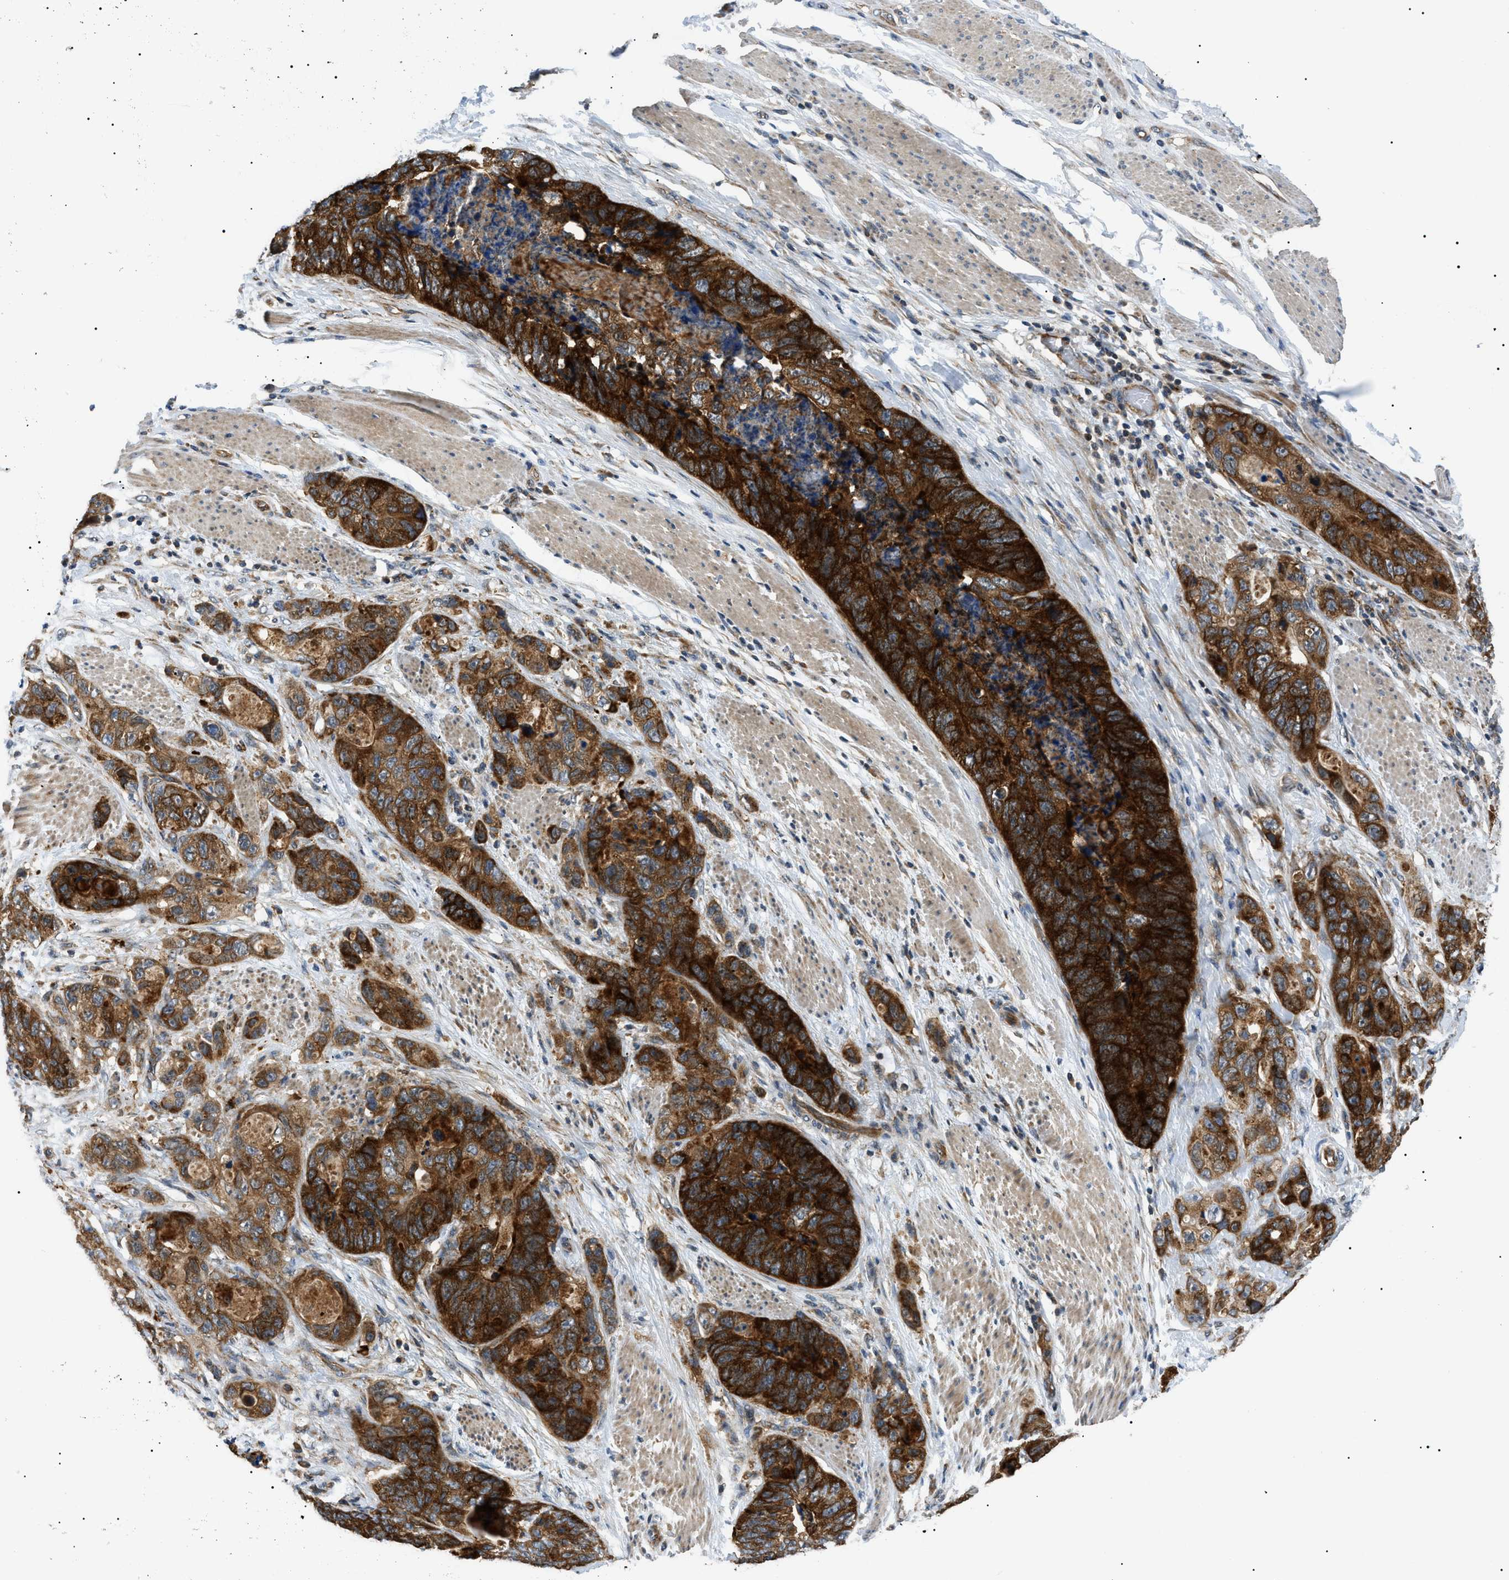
{"staining": {"intensity": "strong", "quantity": ">75%", "location": "cytoplasmic/membranous"}, "tissue": "stomach cancer", "cell_type": "Tumor cells", "image_type": "cancer", "snomed": [{"axis": "morphology", "description": "Adenocarcinoma, NOS"}, {"axis": "topography", "description": "Stomach"}], "caption": "Strong cytoplasmic/membranous staining is present in about >75% of tumor cells in stomach cancer.", "gene": "SRPK1", "patient": {"sex": "female", "age": 89}}